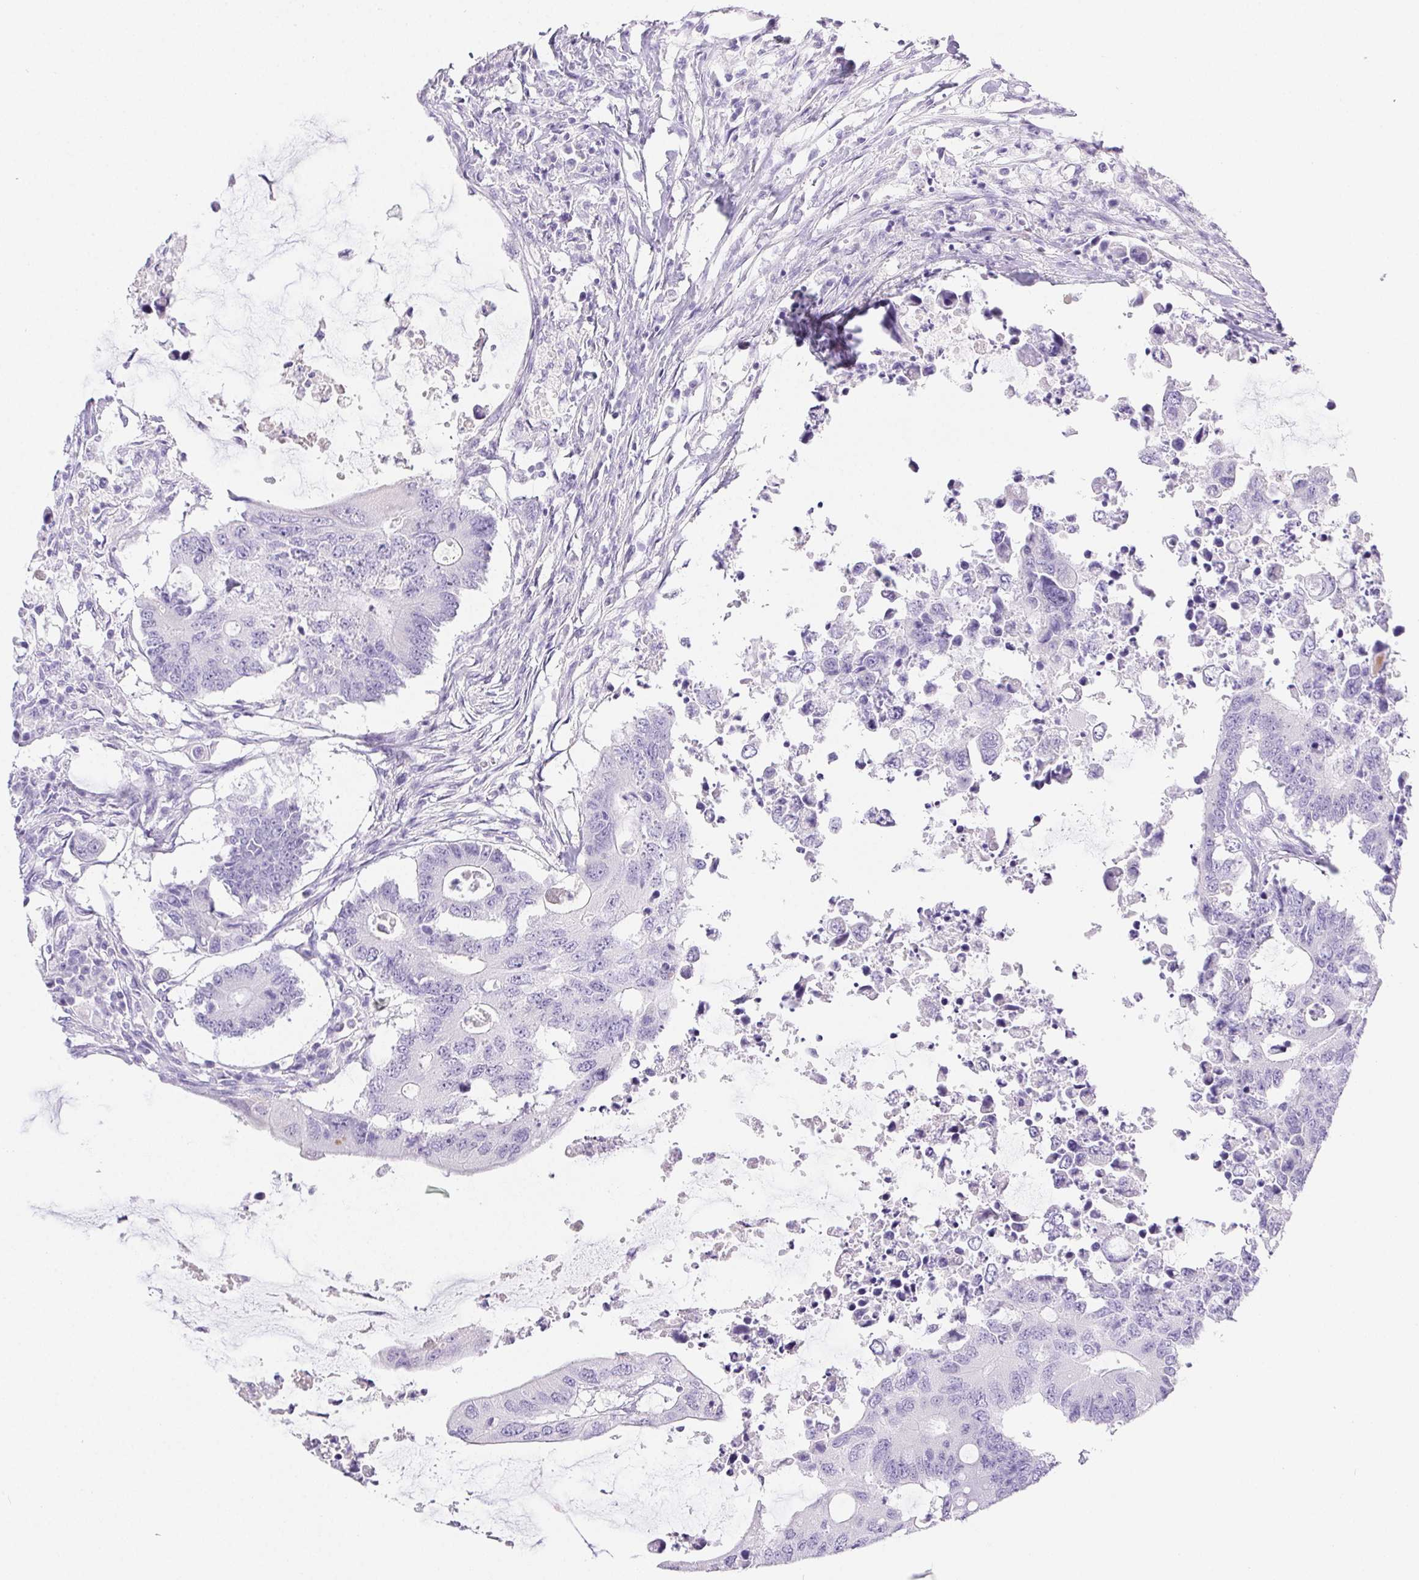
{"staining": {"intensity": "negative", "quantity": "none", "location": "none"}, "tissue": "colorectal cancer", "cell_type": "Tumor cells", "image_type": "cancer", "snomed": [{"axis": "morphology", "description": "Adenocarcinoma, NOS"}, {"axis": "topography", "description": "Colon"}], "caption": "Immunohistochemical staining of adenocarcinoma (colorectal) demonstrates no significant expression in tumor cells.", "gene": "PNLIP", "patient": {"sex": "male", "age": 71}}